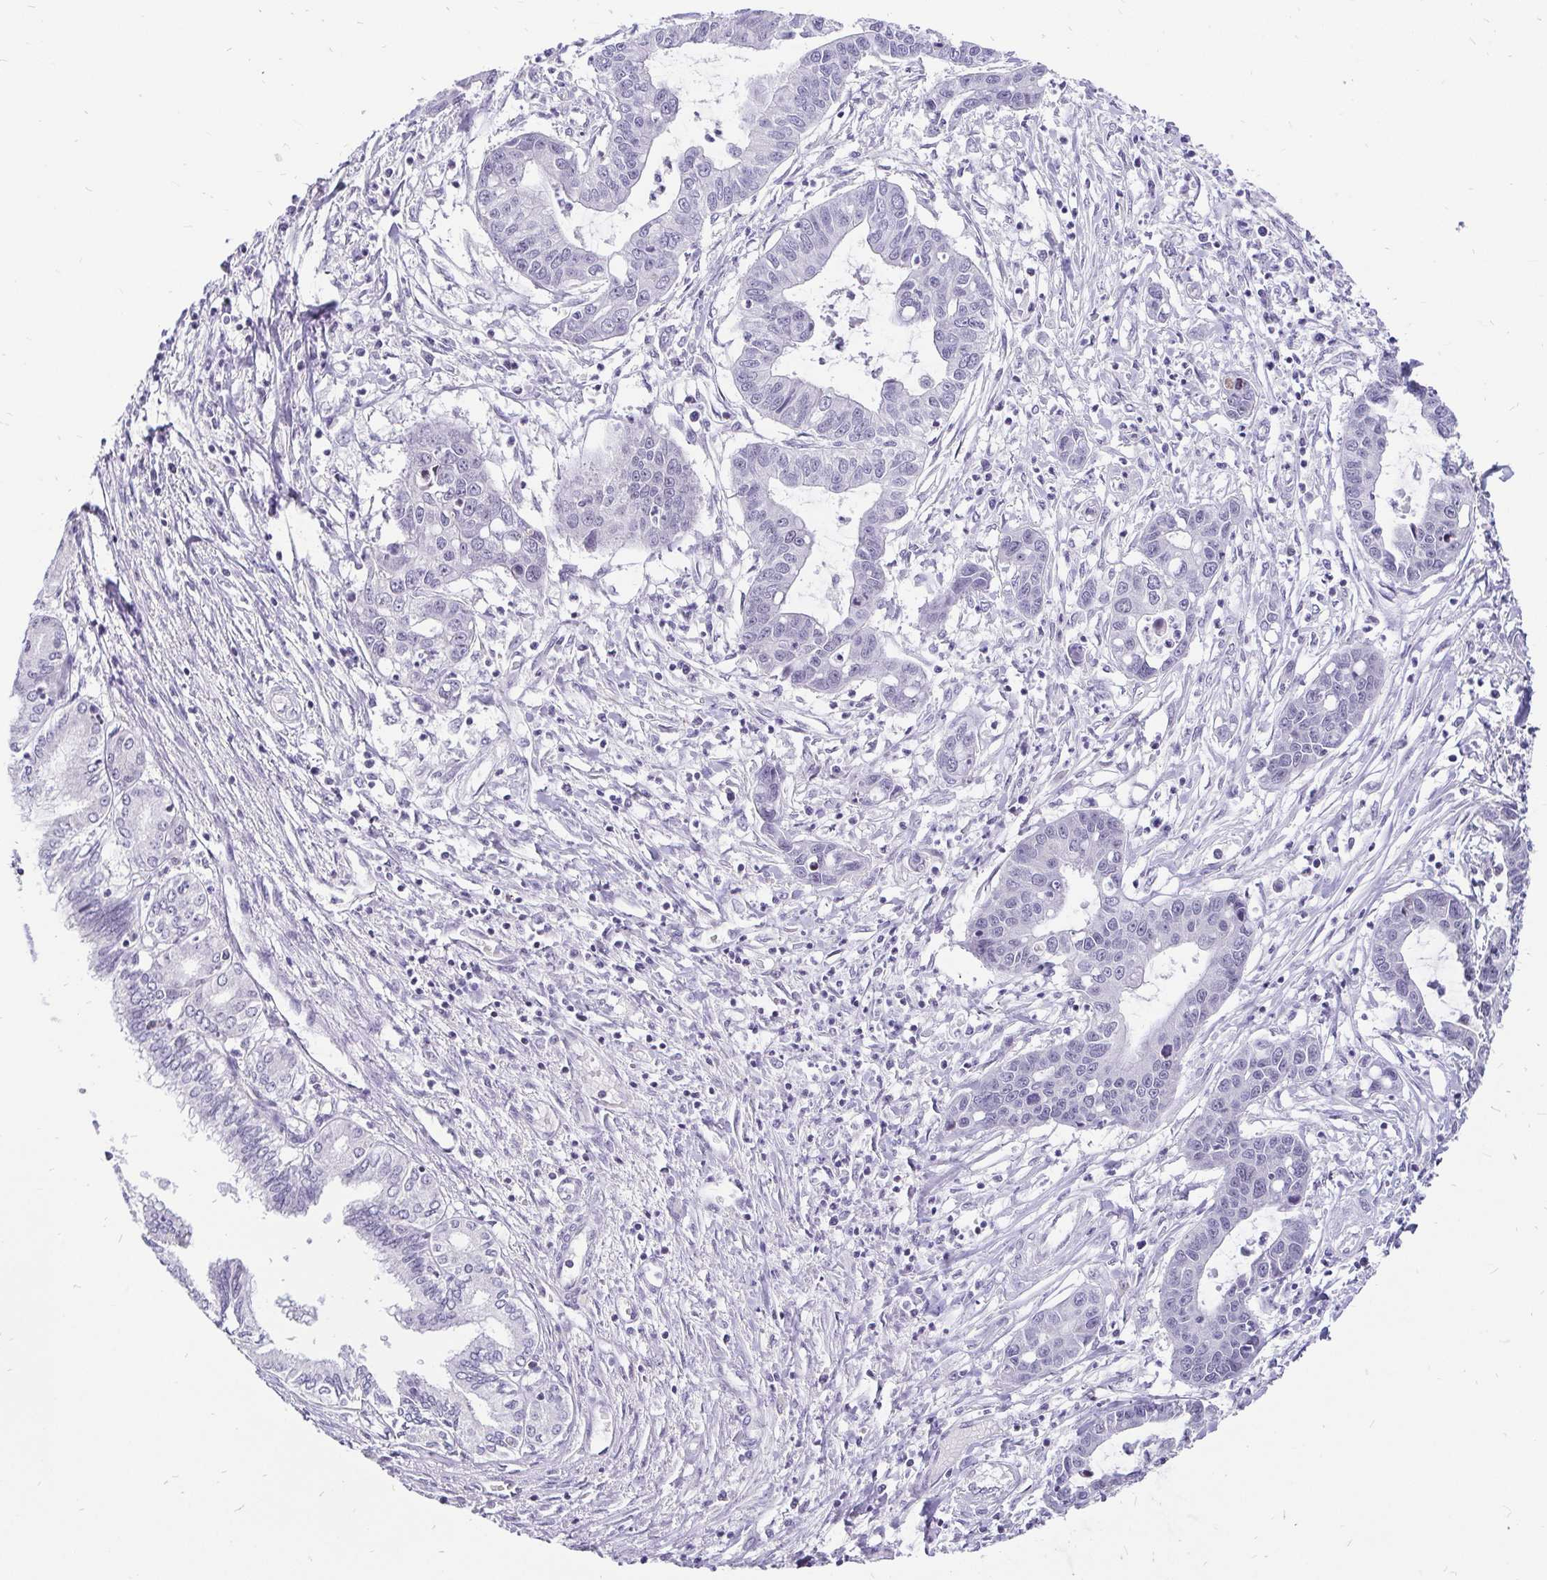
{"staining": {"intensity": "negative", "quantity": "none", "location": "none"}, "tissue": "liver cancer", "cell_type": "Tumor cells", "image_type": "cancer", "snomed": [{"axis": "morphology", "description": "Cholangiocarcinoma"}, {"axis": "topography", "description": "Liver"}], "caption": "Tumor cells are negative for brown protein staining in cholangiocarcinoma (liver).", "gene": "ZNF860", "patient": {"sex": "male", "age": 58}}